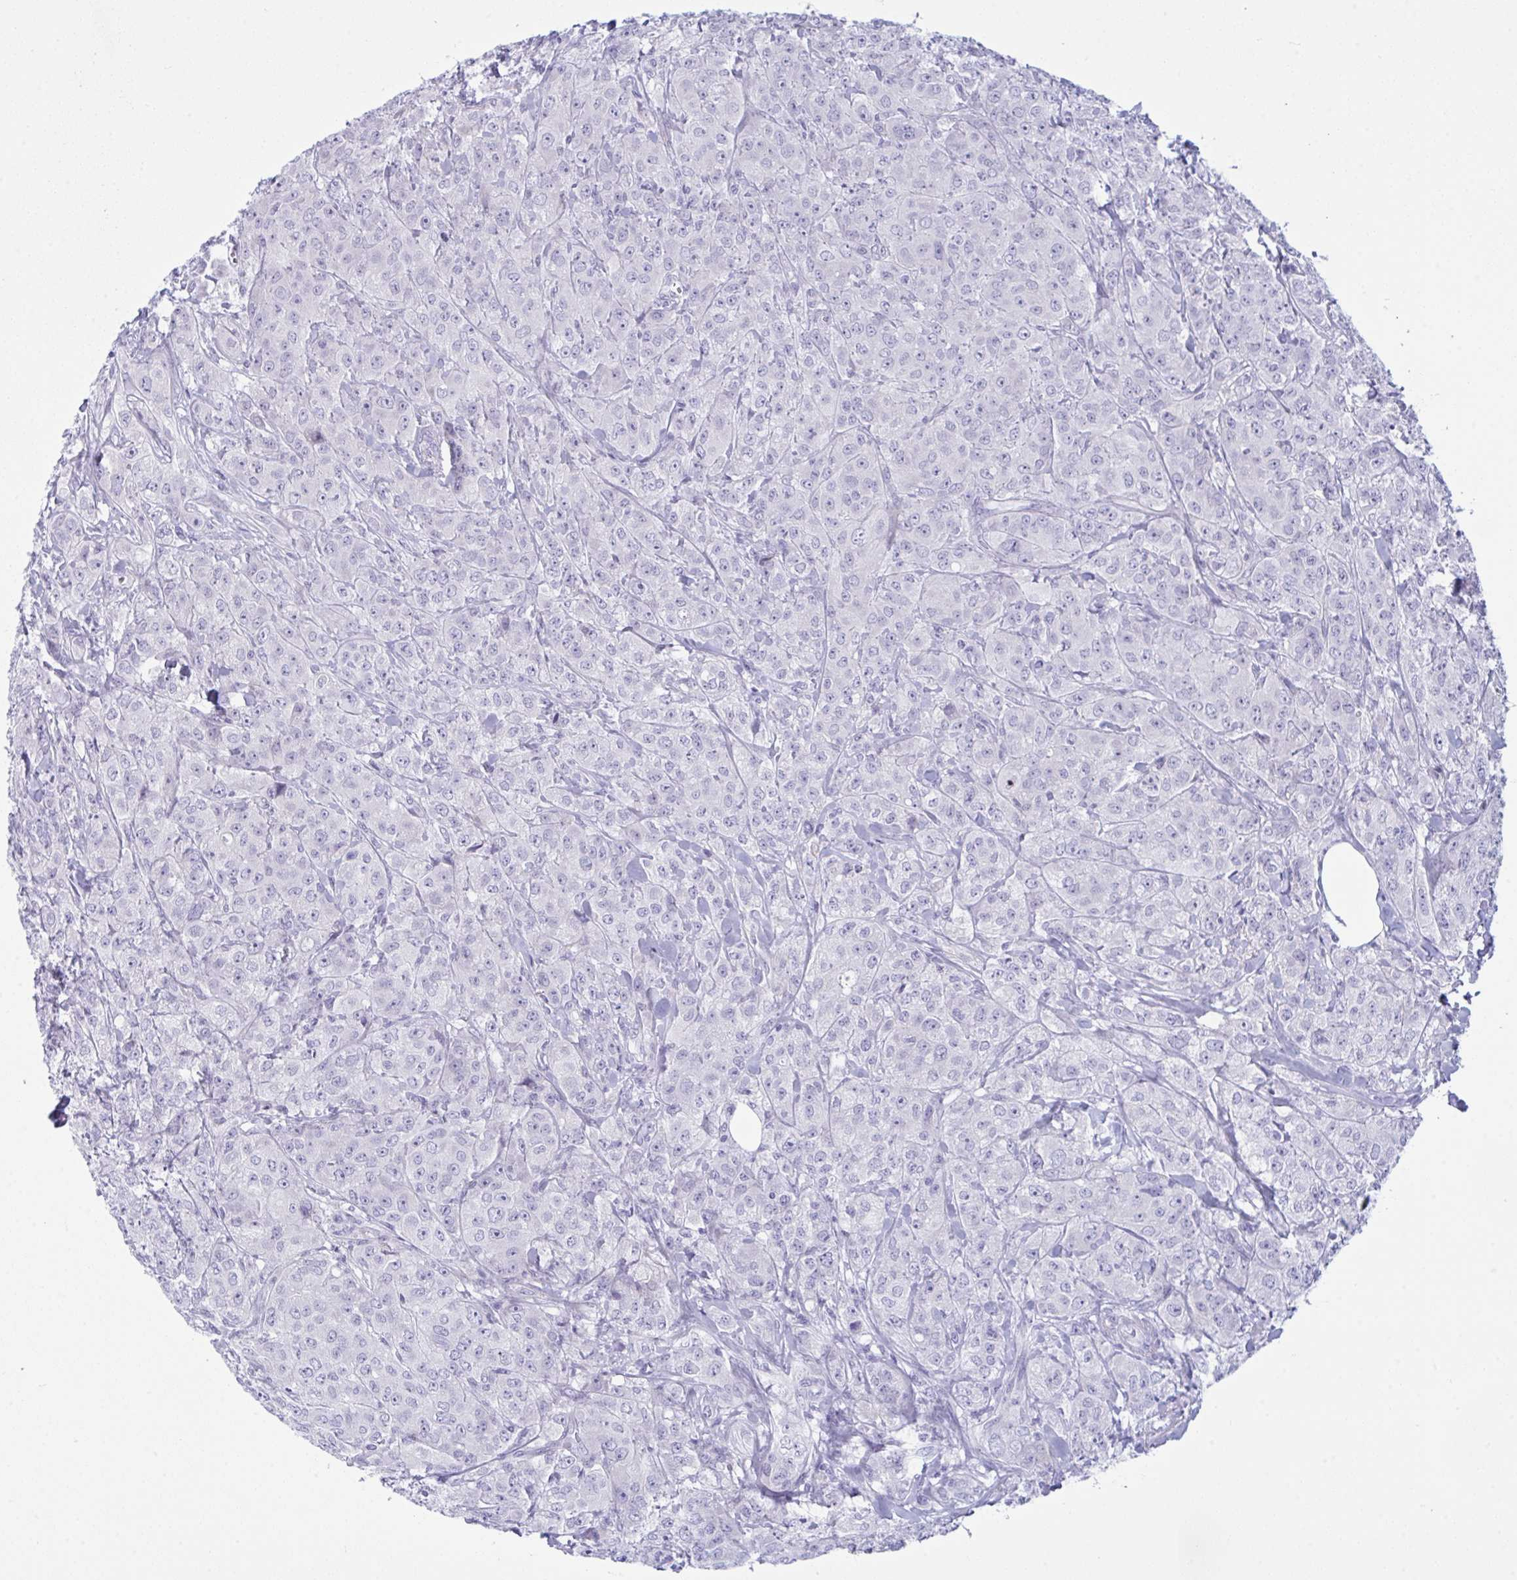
{"staining": {"intensity": "negative", "quantity": "none", "location": "none"}, "tissue": "breast cancer", "cell_type": "Tumor cells", "image_type": "cancer", "snomed": [{"axis": "morphology", "description": "Normal tissue, NOS"}, {"axis": "morphology", "description": "Duct carcinoma"}, {"axis": "topography", "description": "Breast"}], "caption": "There is no significant positivity in tumor cells of breast cancer.", "gene": "ZNF684", "patient": {"sex": "female", "age": 43}}